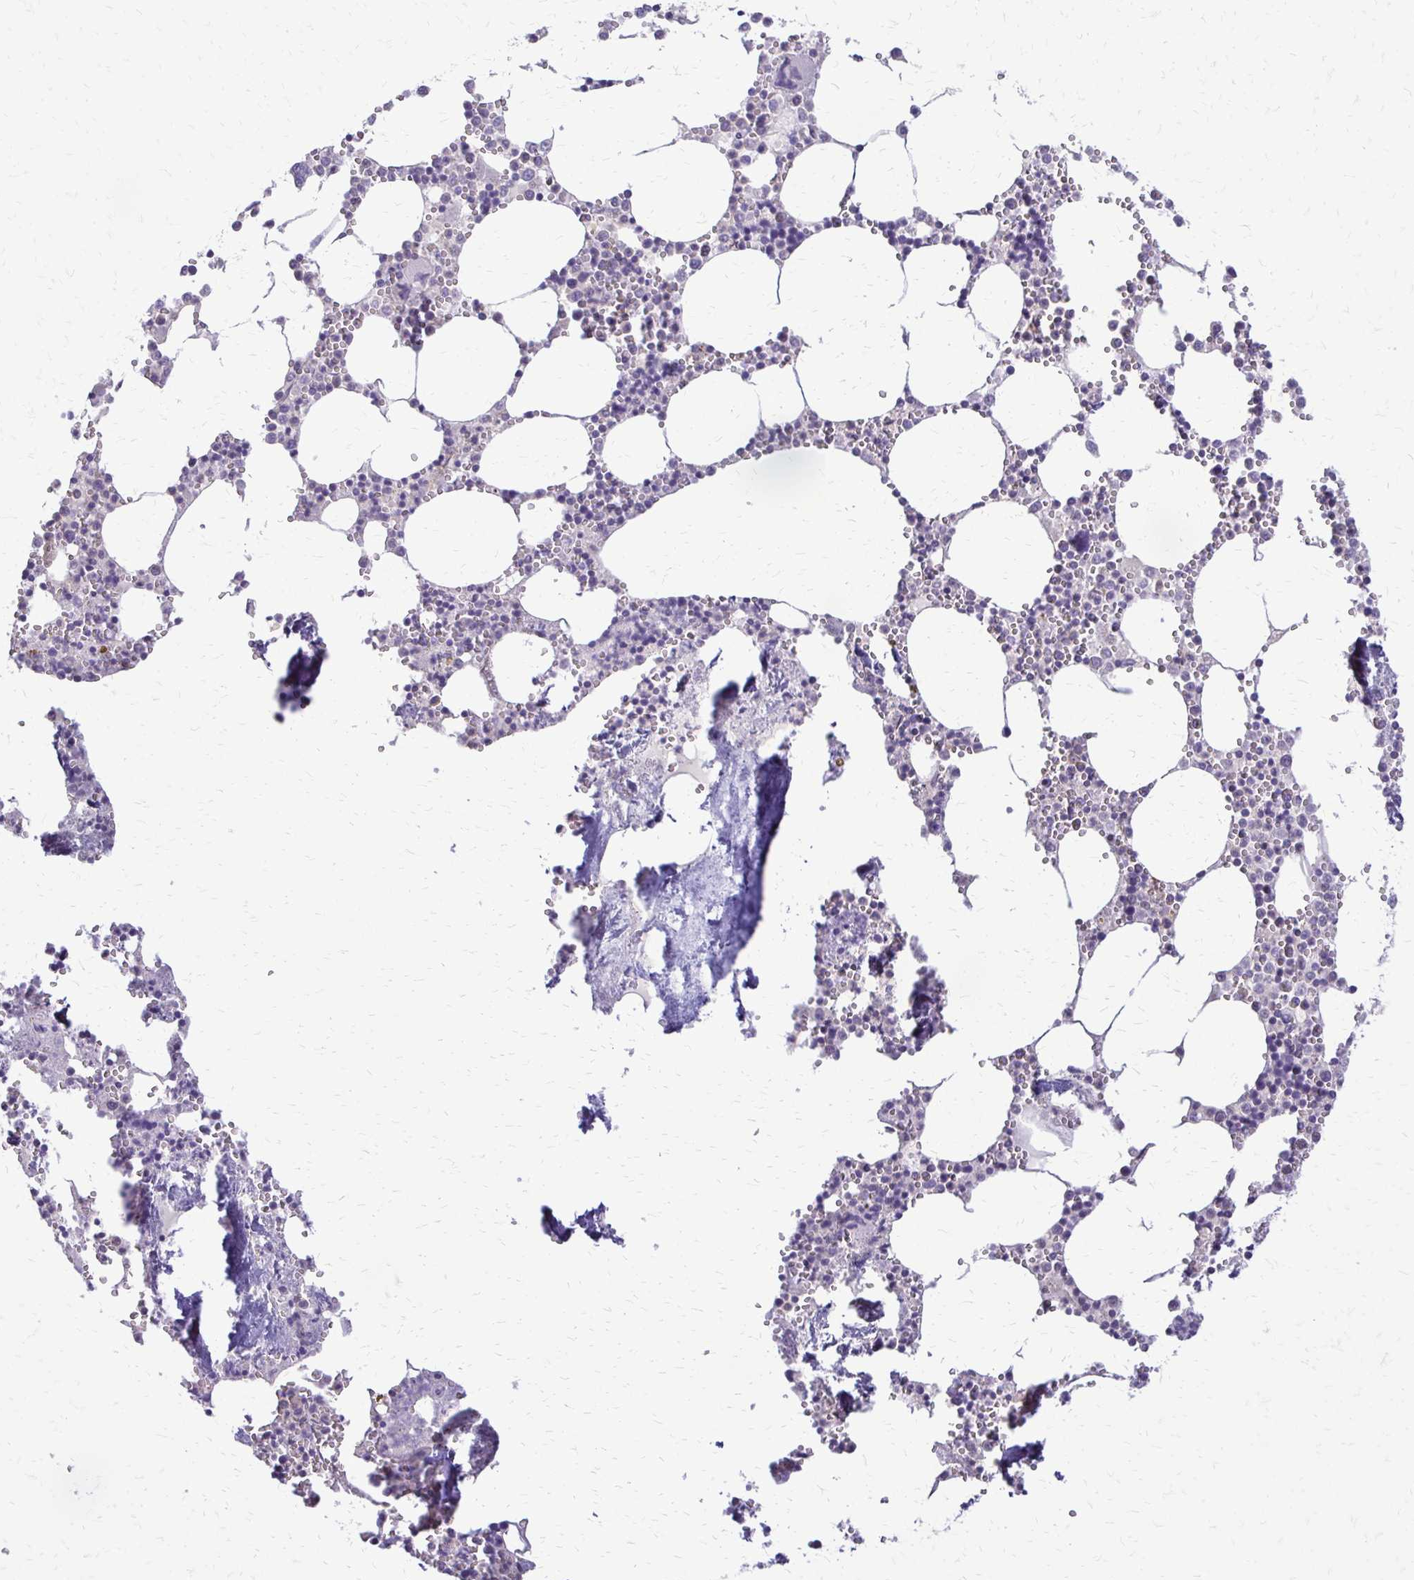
{"staining": {"intensity": "negative", "quantity": "none", "location": "none"}, "tissue": "bone marrow", "cell_type": "Hematopoietic cells", "image_type": "normal", "snomed": [{"axis": "morphology", "description": "Normal tissue, NOS"}, {"axis": "topography", "description": "Bone marrow"}], "caption": "Hematopoietic cells show no significant protein expression in normal bone marrow.", "gene": "ALPG", "patient": {"sex": "male", "age": 54}}